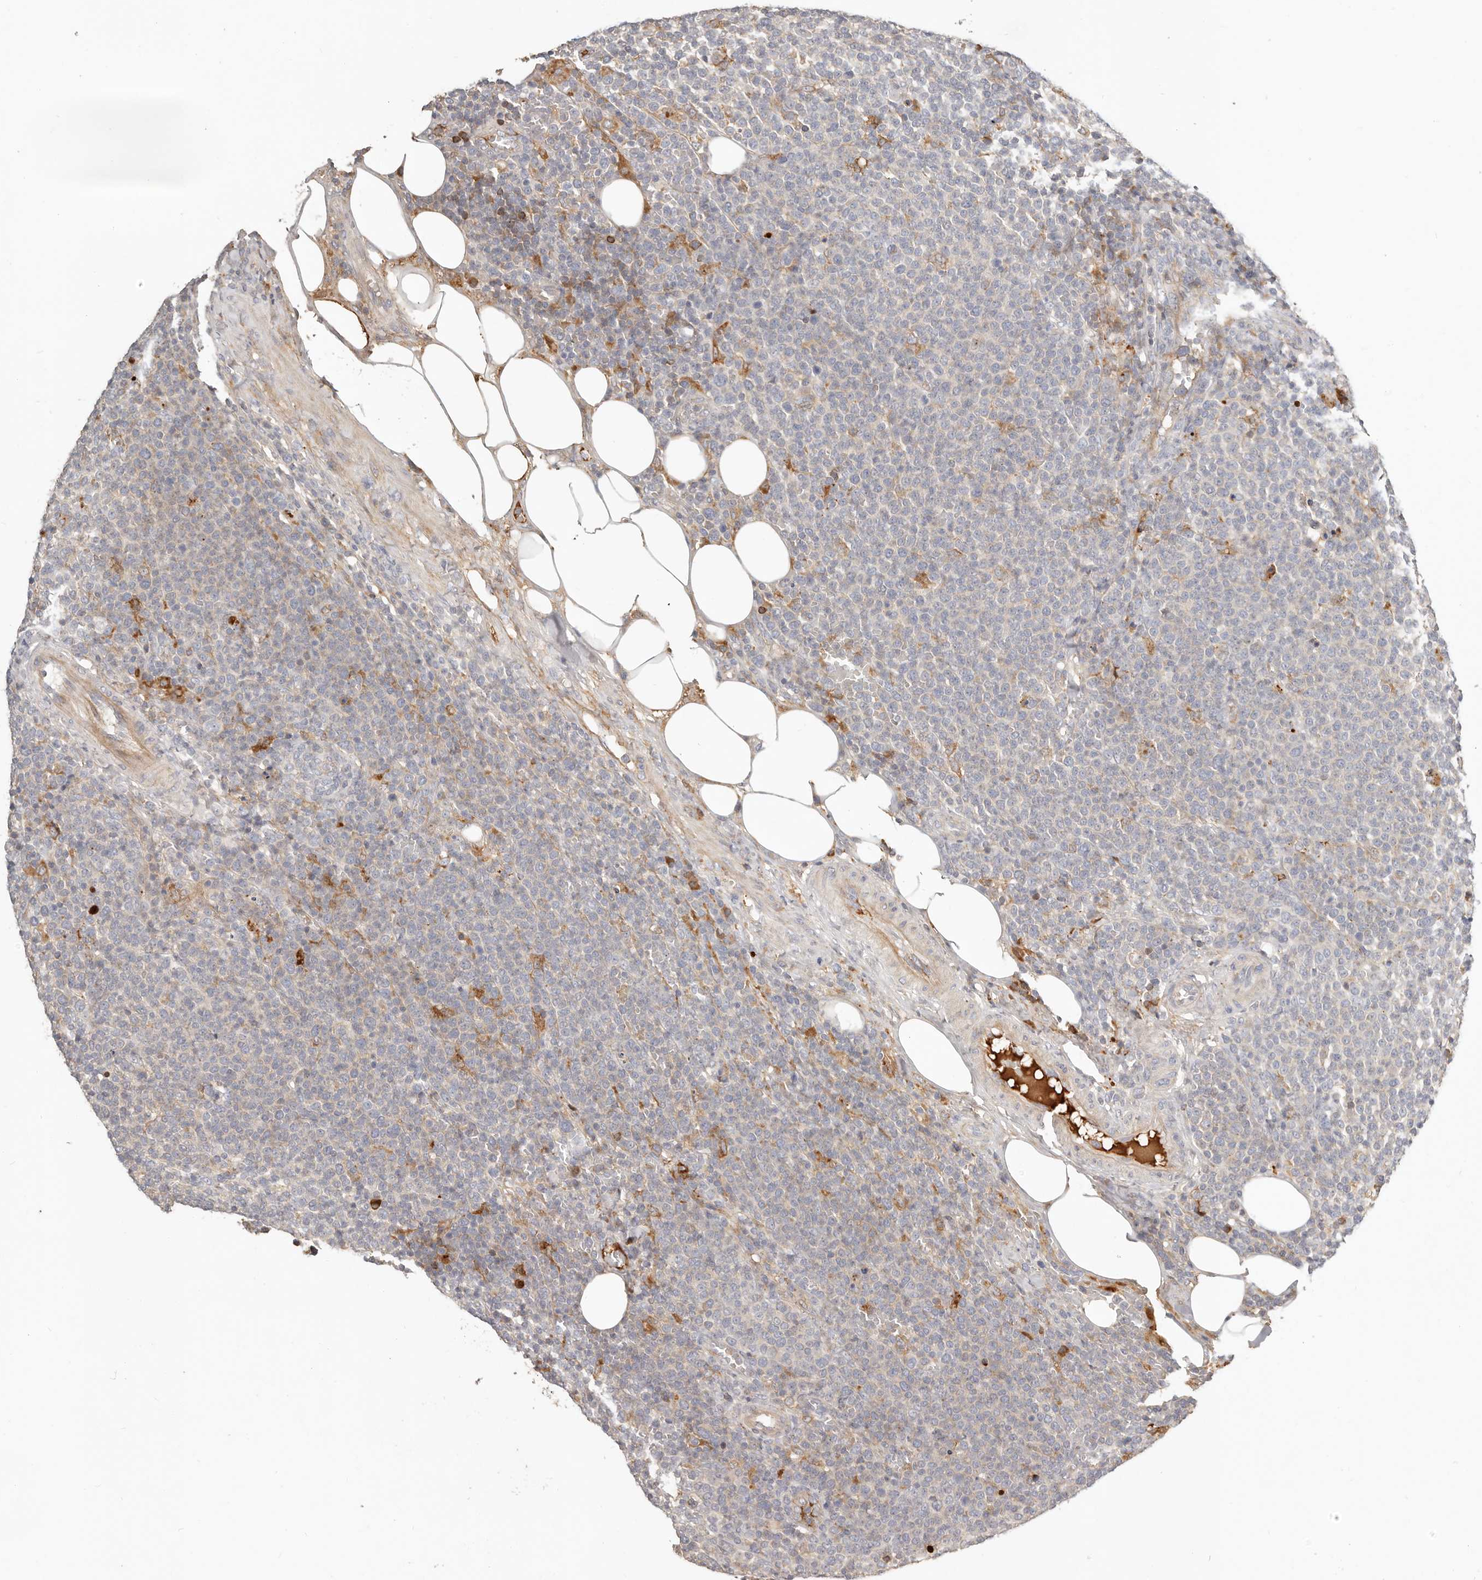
{"staining": {"intensity": "negative", "quantity": "none", "location": "none"}, "tissue": "lymphoma", "cell_type": "Tumor cells", "image_type": "cancer", "snomed": [{"axis": "morphology", "description": "Malignant lymphoma, non-Hodgkin's type, High grade"}, {"axis": "topography", "description": "Lymph node"}], "caption": "An image of human lymphoma is negative for staining in tumor cells. (DAB immunohistochemistry (IHC) with hematoxylin counter stain).", "gene": "MTFR2", "patient": {"sex": "male", "age": 61}}